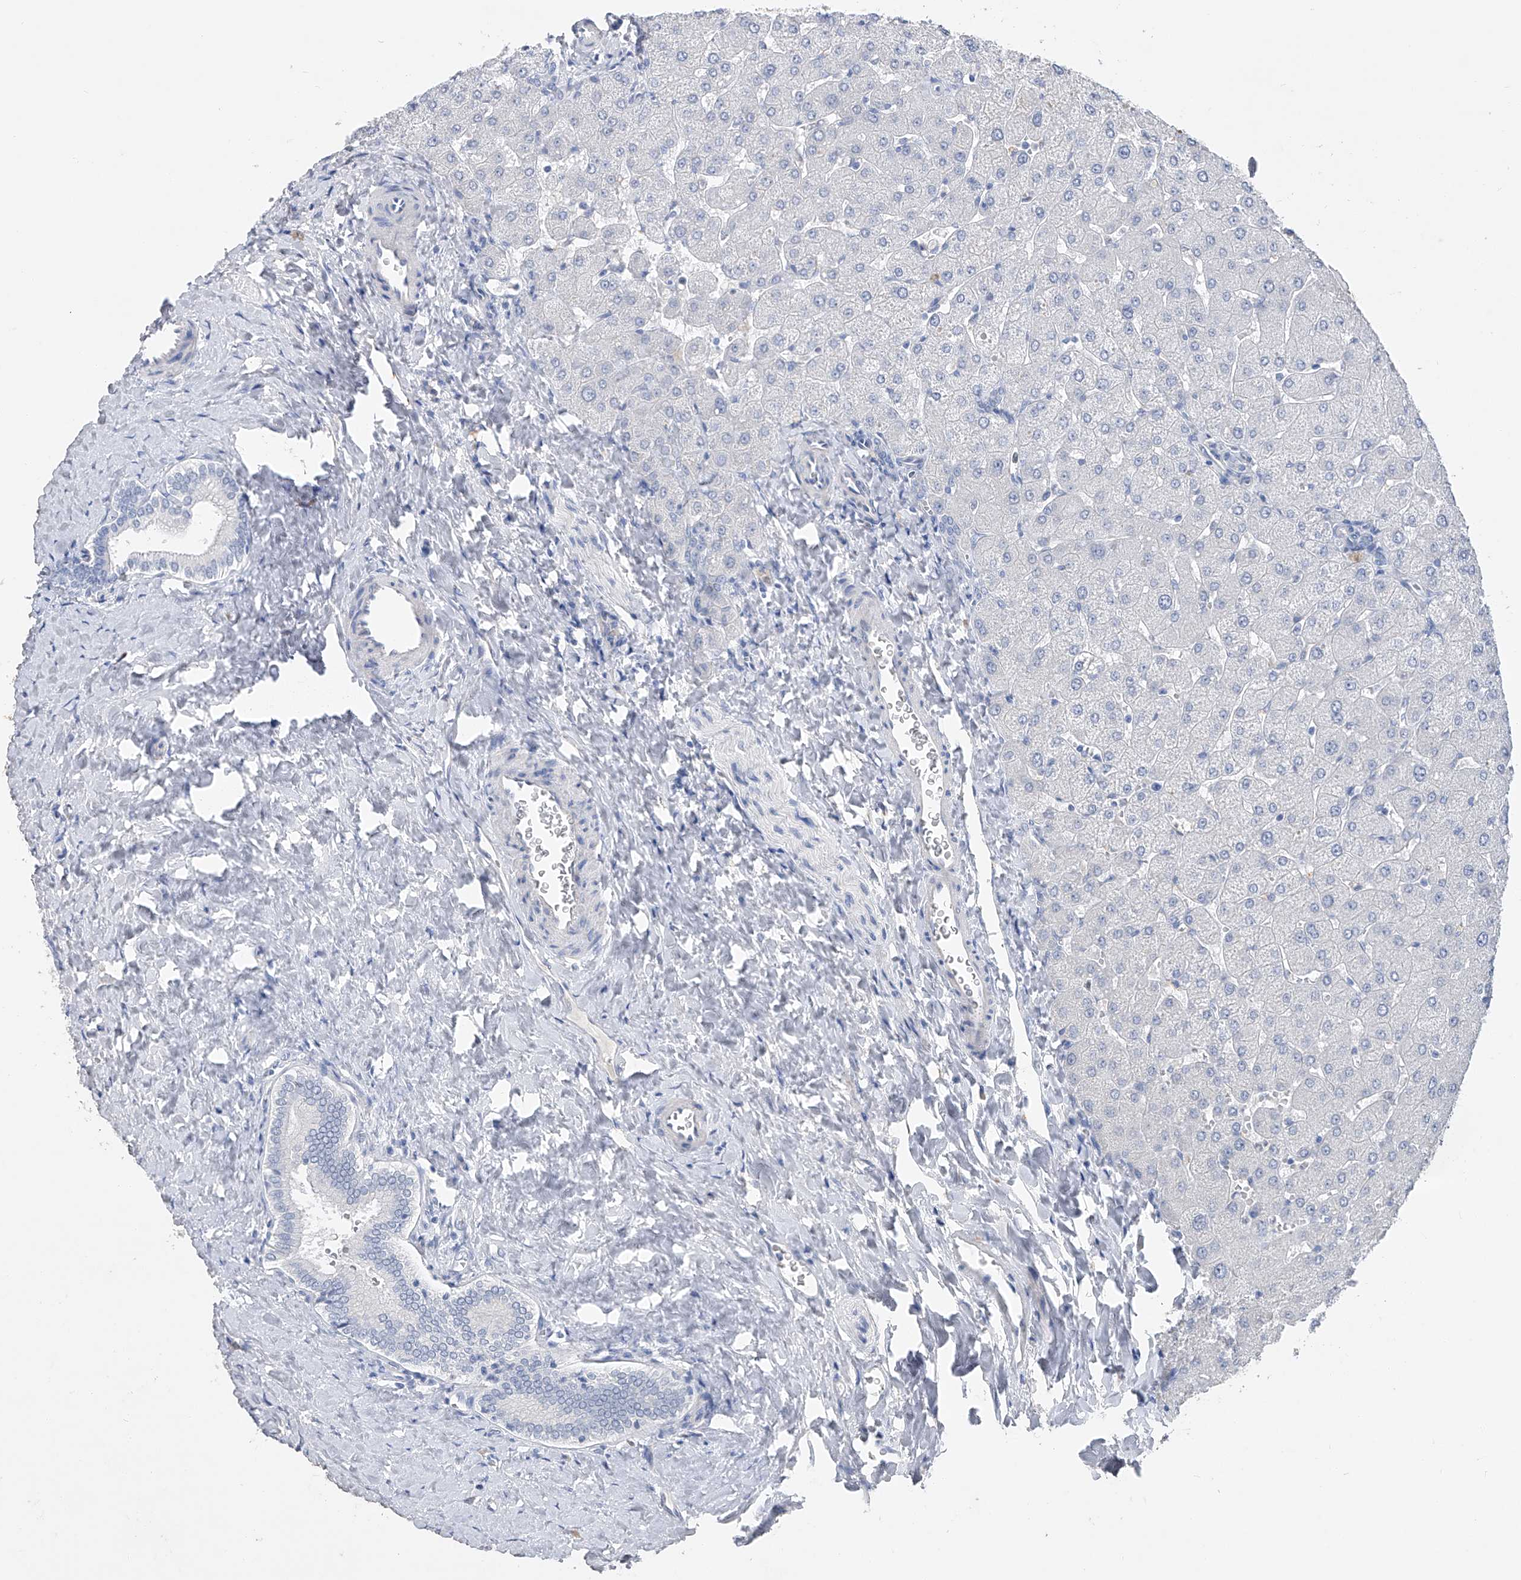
{"staining": {"intensity": "negative", "quantity": "none", "location": "none"}, "tissue": "liver", "cell_type": "Cholangiocytes", "image_type": "normal", "snomed": [{"axis": "morphology", "description": "Normal tissue, NOS"}, {"axis": "topography", "description": "Liver"}], "caption": "An immunohistochemistry (IHC) image of normal liver is shown. There is no staining in cholangiocytes of liver. Brightfield microscopy of immunohistochemistry stained with DAB (brown) and hematoxylin (blue), captured at high magnification.", "gene": "ADRA1A", "patient": {"sex": "male", "age": 55}}